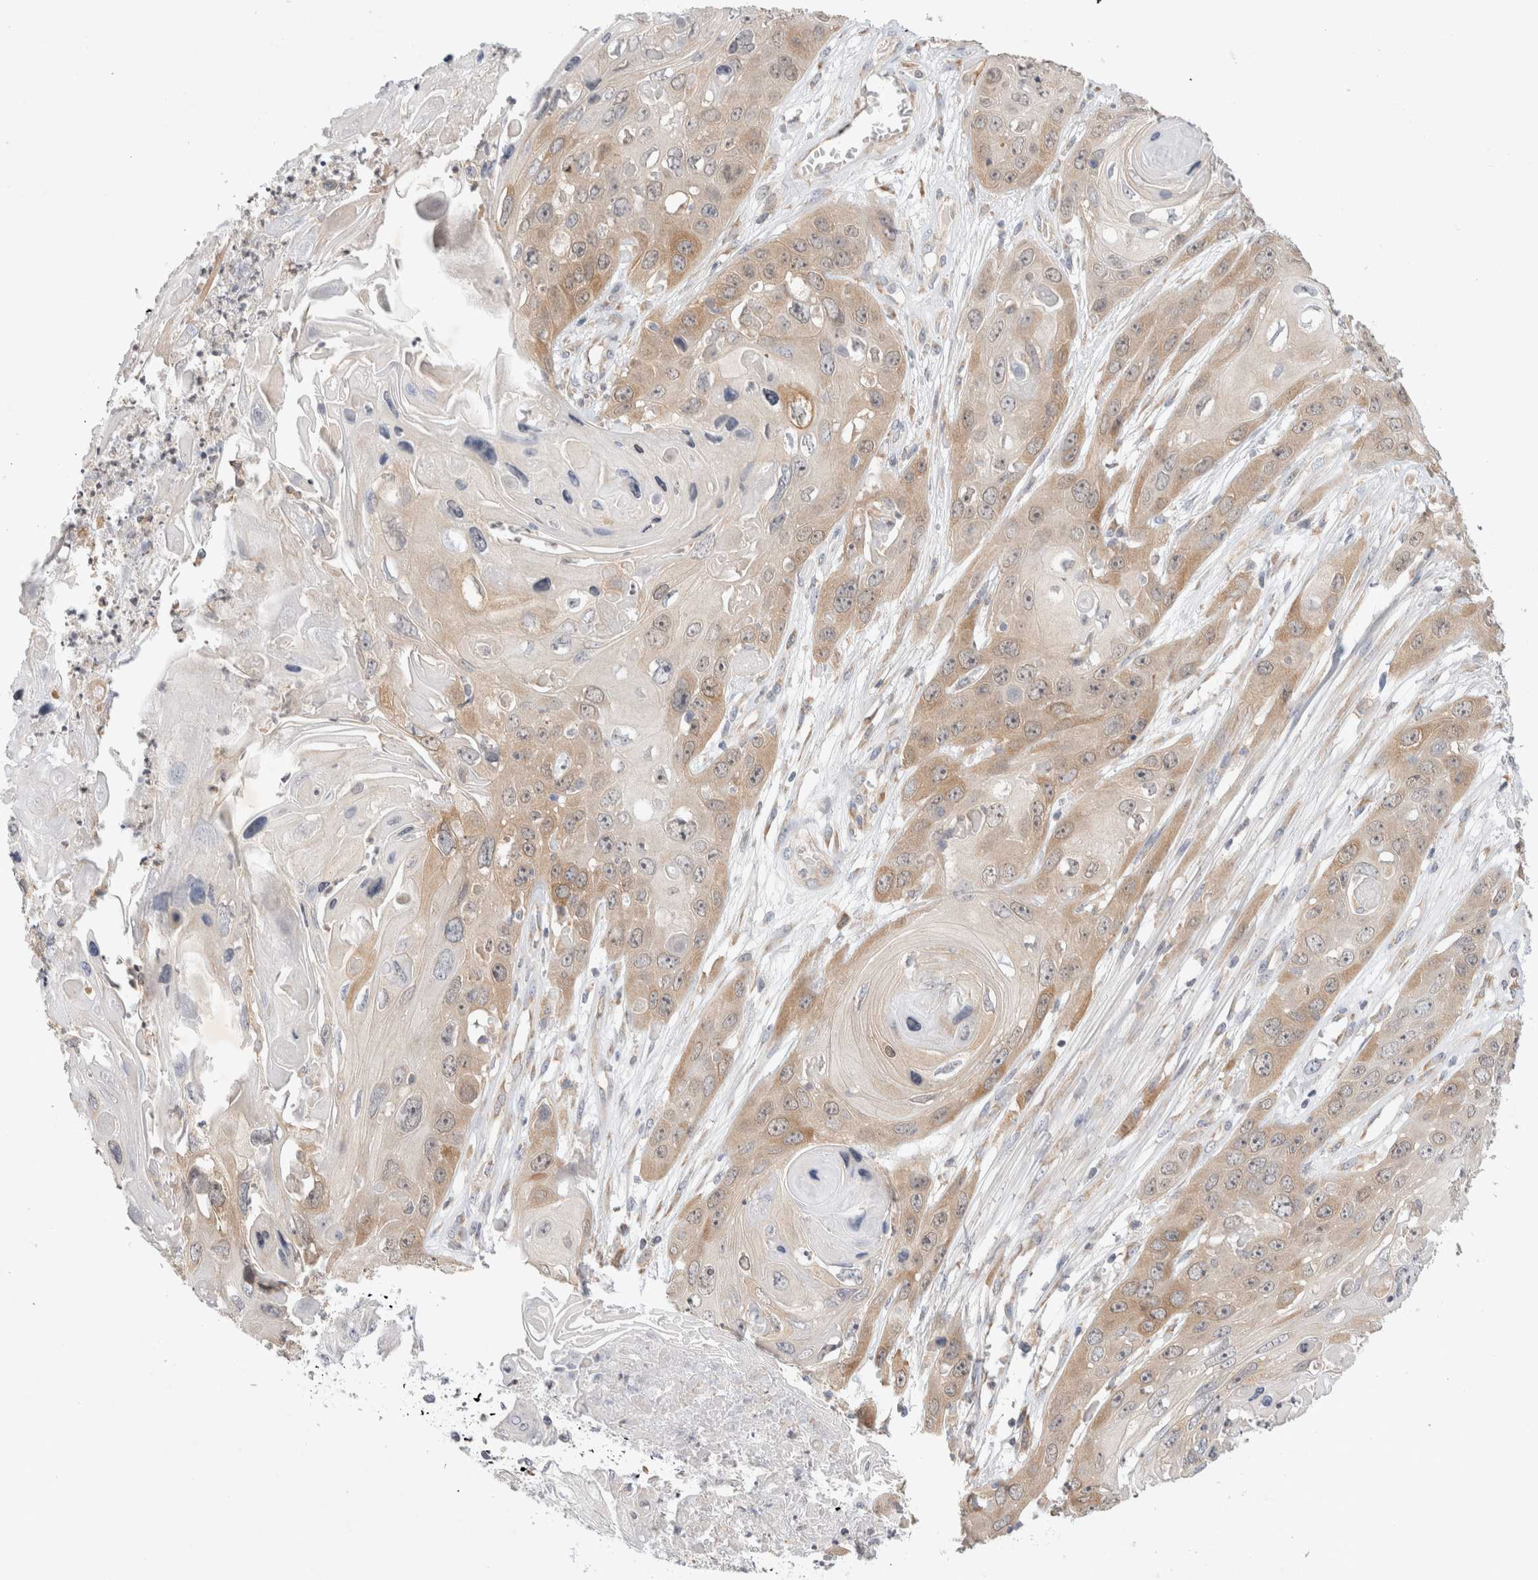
{"staining": {"intensity": "moderate", "quantity": "25%-75%", "location": "cytoplasmic/membranous"}, "tissue": "skin cancer", "cell_type": "Tumor cells", "image_type": "cancer", "snomed": [{"axis": "morphology", "description": "Squamous cell carcinoma, NOS"}, {"axis": "topography", "description": "Skin"}], "caption": "Squamous cell carcinoma (skin) stained with DAB (3,3'-diaminobenzidine) immunohistochemistry (IHC) demonstrates medium levels of moderate cytoplasmic/membranous expression in approximately 25%-75% of tumor cells.", "gene": "NEDD4L", "patient": {"sex": "male", "age": 55}}